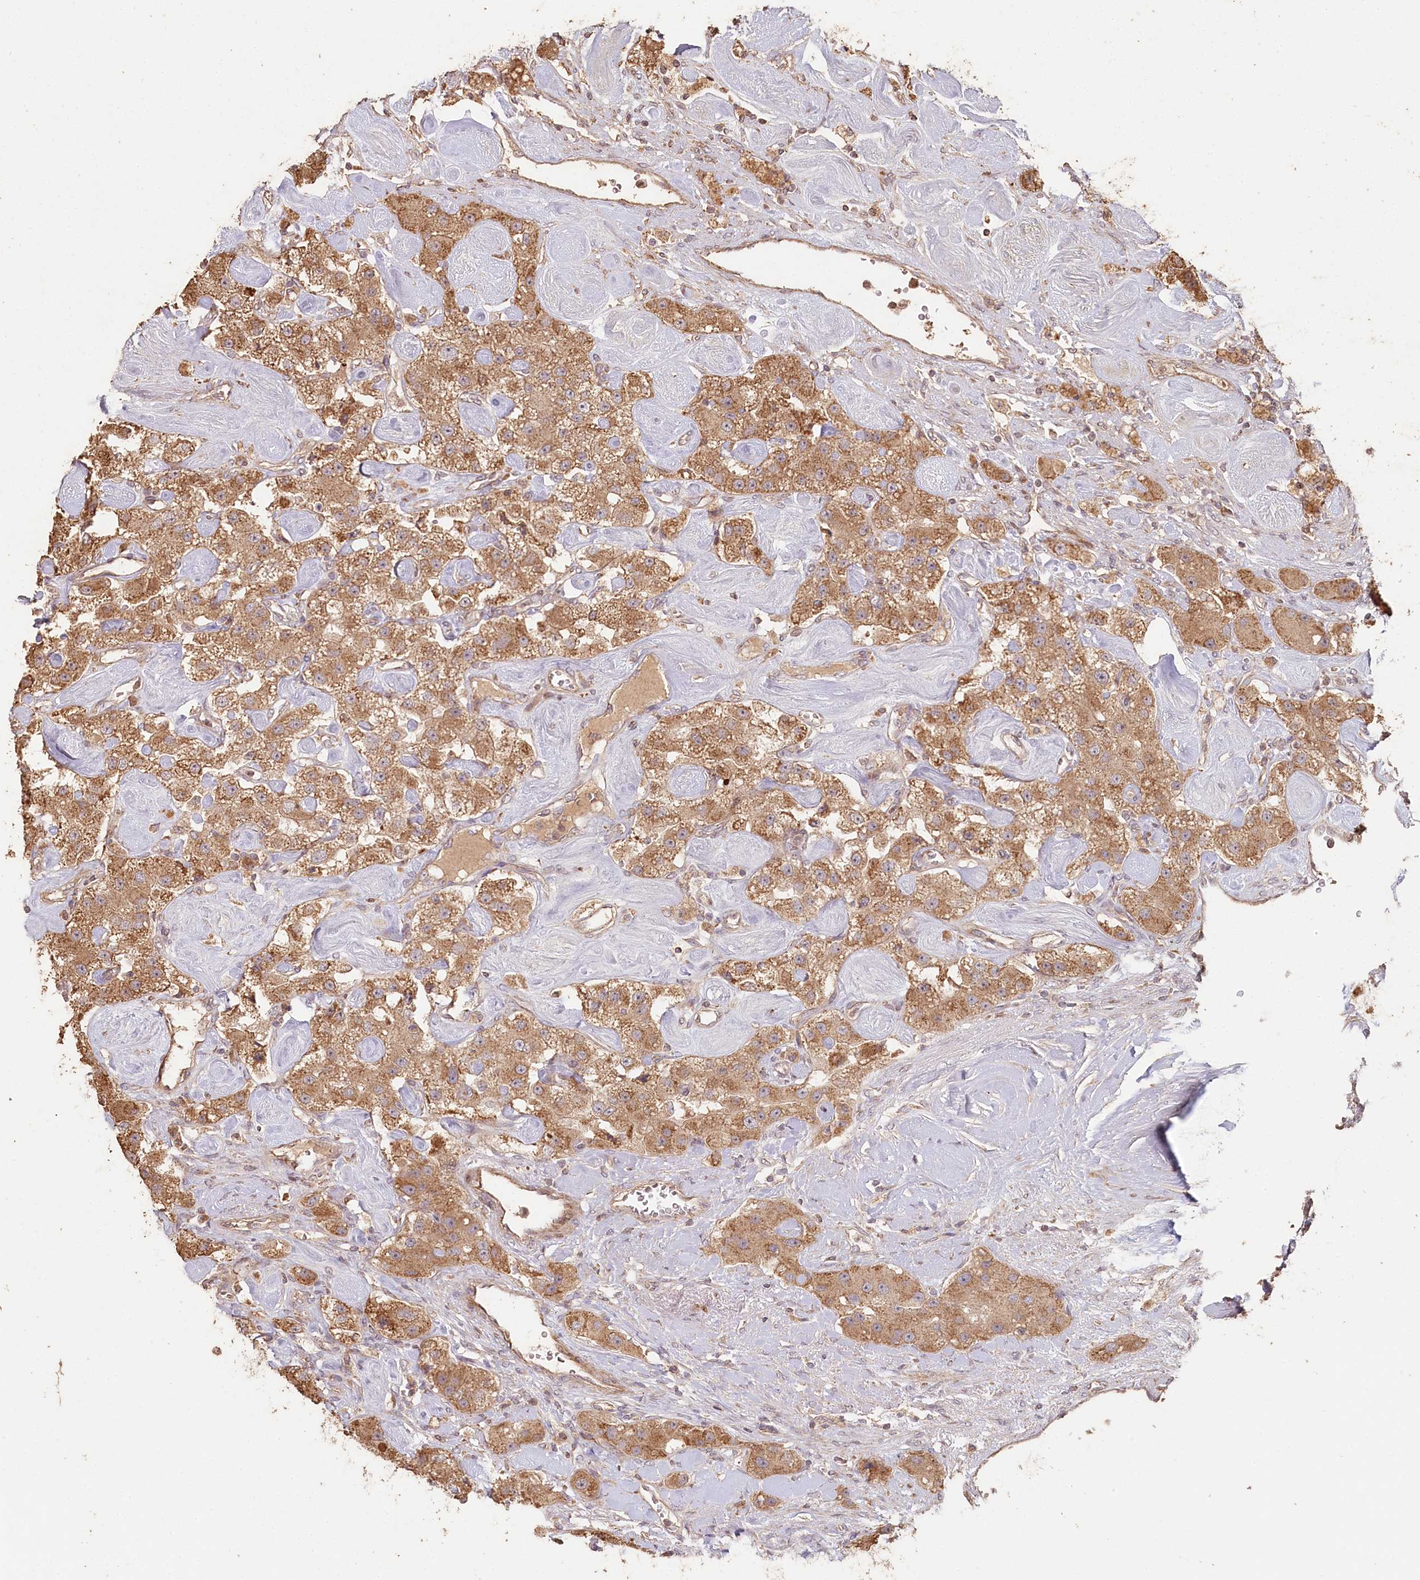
{"staining": {"intensity": "moderate", "quantity": ">75%", "location": "cytoplasmic/membranous"}, "tissue": "carcinoid", "cell_type": "Tumor cells", "image_type": "cancer", "snomed": [{"axis": "morphology", "description": "Carcinoid, malignant, NOS"}, {"axis": "topography", "description": "Pancreas"}], "caption": "About >75% of tumor cells in carcinoid demonstrate moderate cytoplasmic/membranous protein expression as visualized by brown immunohistochemical staining.", "gene": "HAL", "patient": {"sex": "male", "age": 41}}